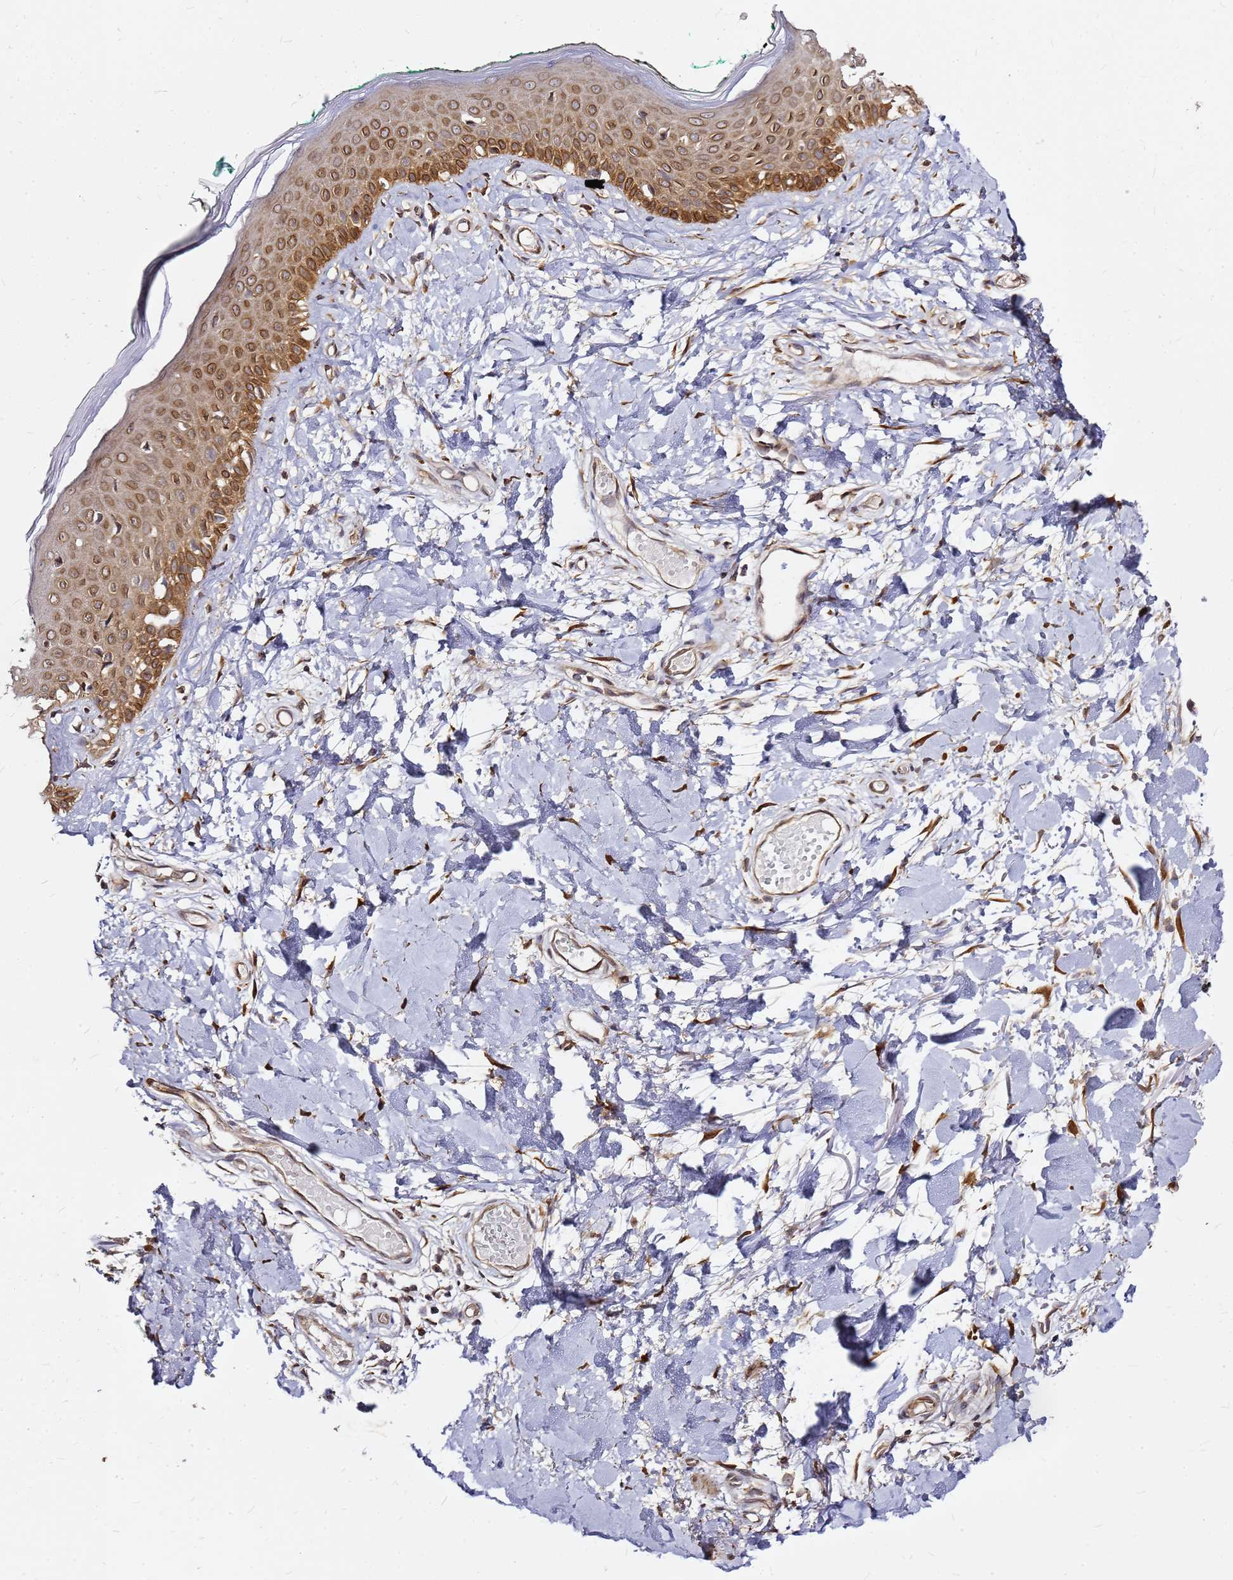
{"staining": {"intensity": "strong", "quantity": ">75%", "location": "cytoplasmic/membranous"}, "tissue": "skin", "cell_type": "Fibroblasts", "image_type": "normal", "snomed": [{"axis": "morphology", "description": "Normal tissue, NOS"}, {"axis": "morphology", "description": "Malignant melanoma, NOS"}, {"axis": "topography", "description": "Skin"}], "caption": "Immunohistochemistry (IHC) (DAB) staining of normal human skin displays strong cytoplasmic/membranous protein expression in about >75% of fibroblasts.", "gene": "NUDT14", "patient": {"sex": "male", "age": 62}}